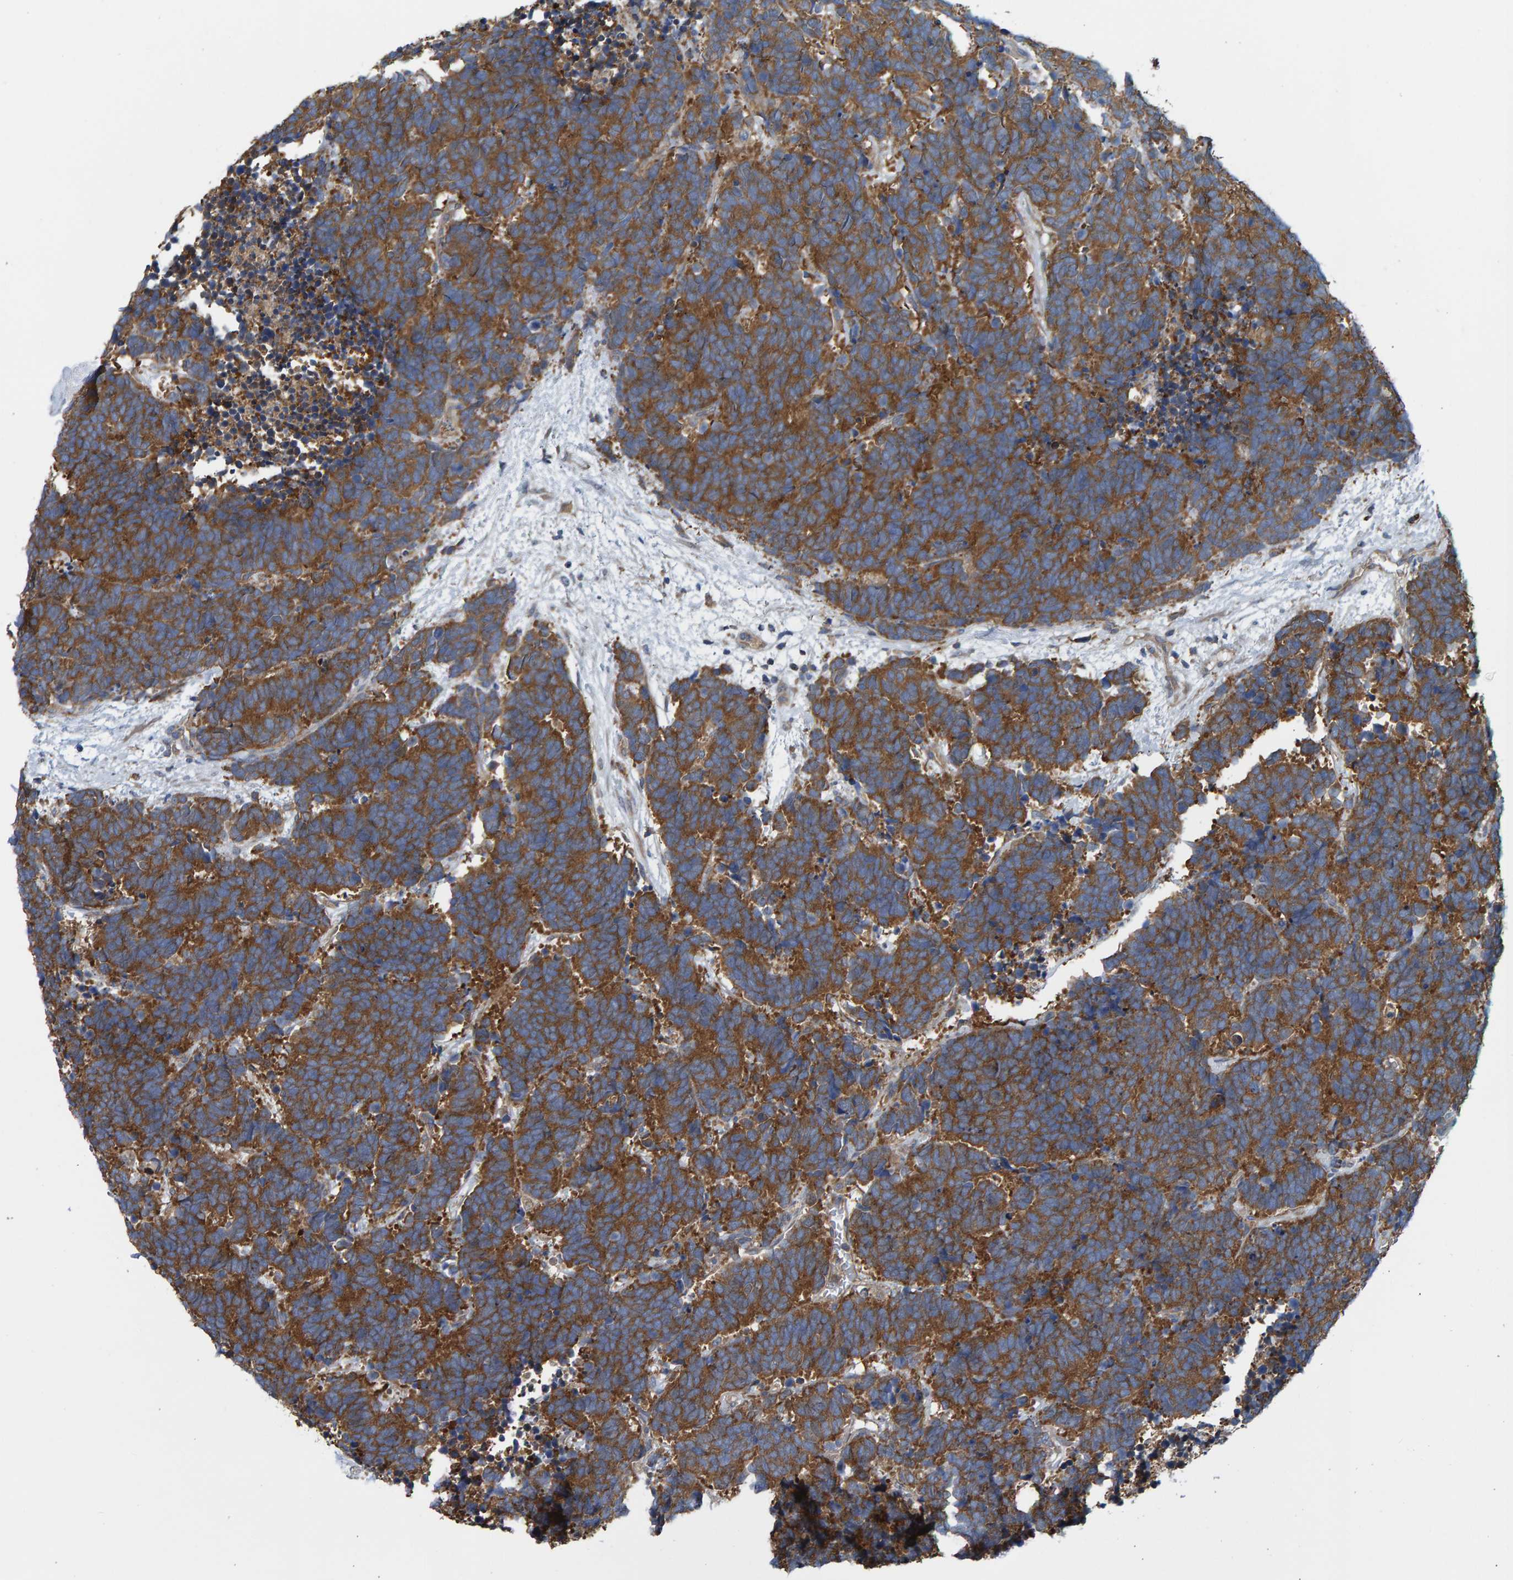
{"staining": {"intensity": "moderate", "quantity": ">75%", "location": "cytoplasmic/membranous"}, "tissue": "carcinoid", "cell_type": "Tumor cells", "image_type": "cancer", "snomed": [{"axis": "morphology", "description": "Carcinoma, NOS"}, {"axis": "morphology", "description": "Carcinoid, malignant, NOS"}, {"axis": "topography", "description": "Urinary bladder"}], "caption": "This is an image of immunohistochemistry staining of carcinoma, which shows moderate positivity in the cytoplasmic/membranous of tumor cells.", "gene": "LRSAM1", "patient": {"sex": "male", "age": 57}}